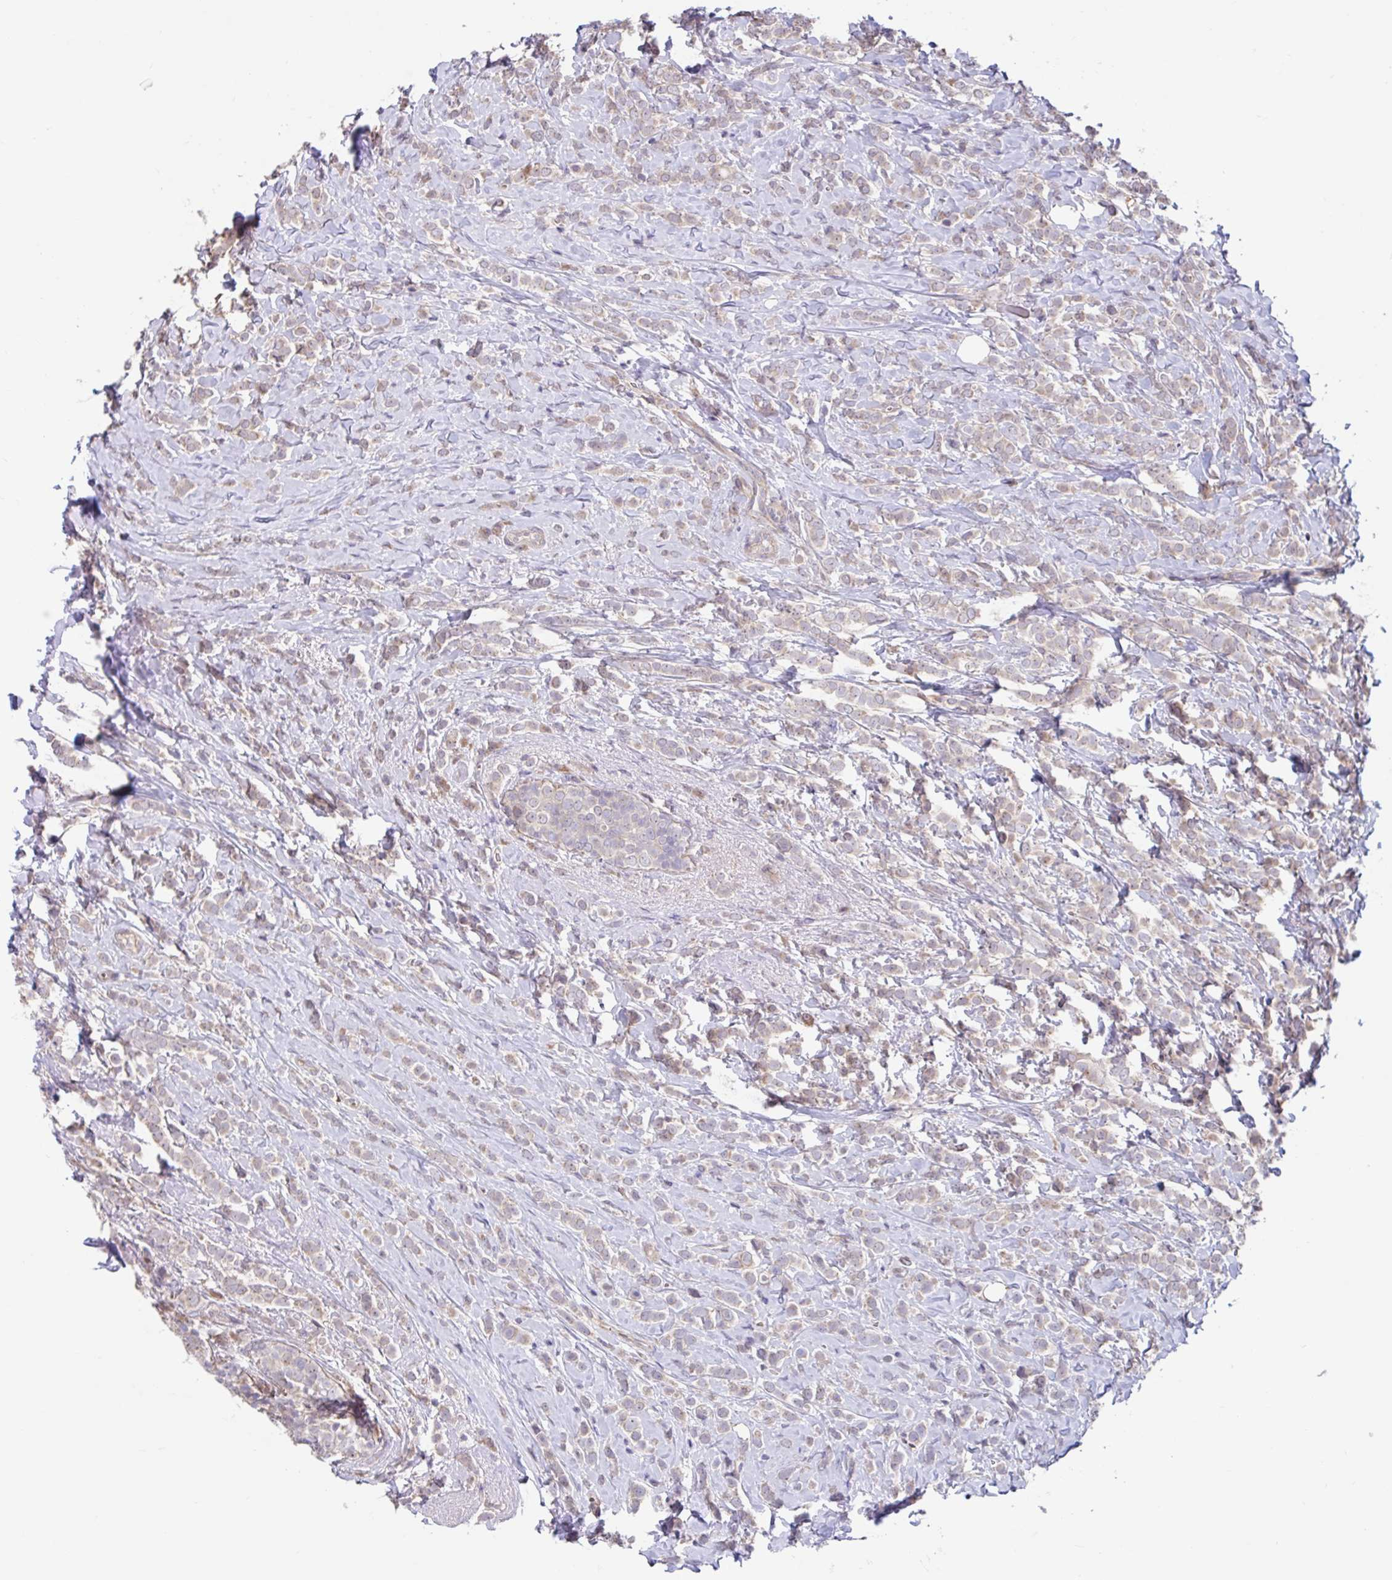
{"staining": {"intensity": "weak", "quantity": ">75%", "location": "cytoplasmic/membranous"}, "tissue": "breast cancer", "cell_type": "Tumor cells", "image_type": "cancer", "snomed": [{"axis": "morphology", "description": "Lobular carcinoma"}, {"axis": "topography", "description": "Breast"}], "caption": "The image displays immunohistochemical staining of breast cancer (lobular carcinoma). There is weak cytoplasmic/membranous expression is appreciated in approximately >75% of tumor cells.", "gene": "NT5C1B", "patient": {"sex": "female", "age": 49}}